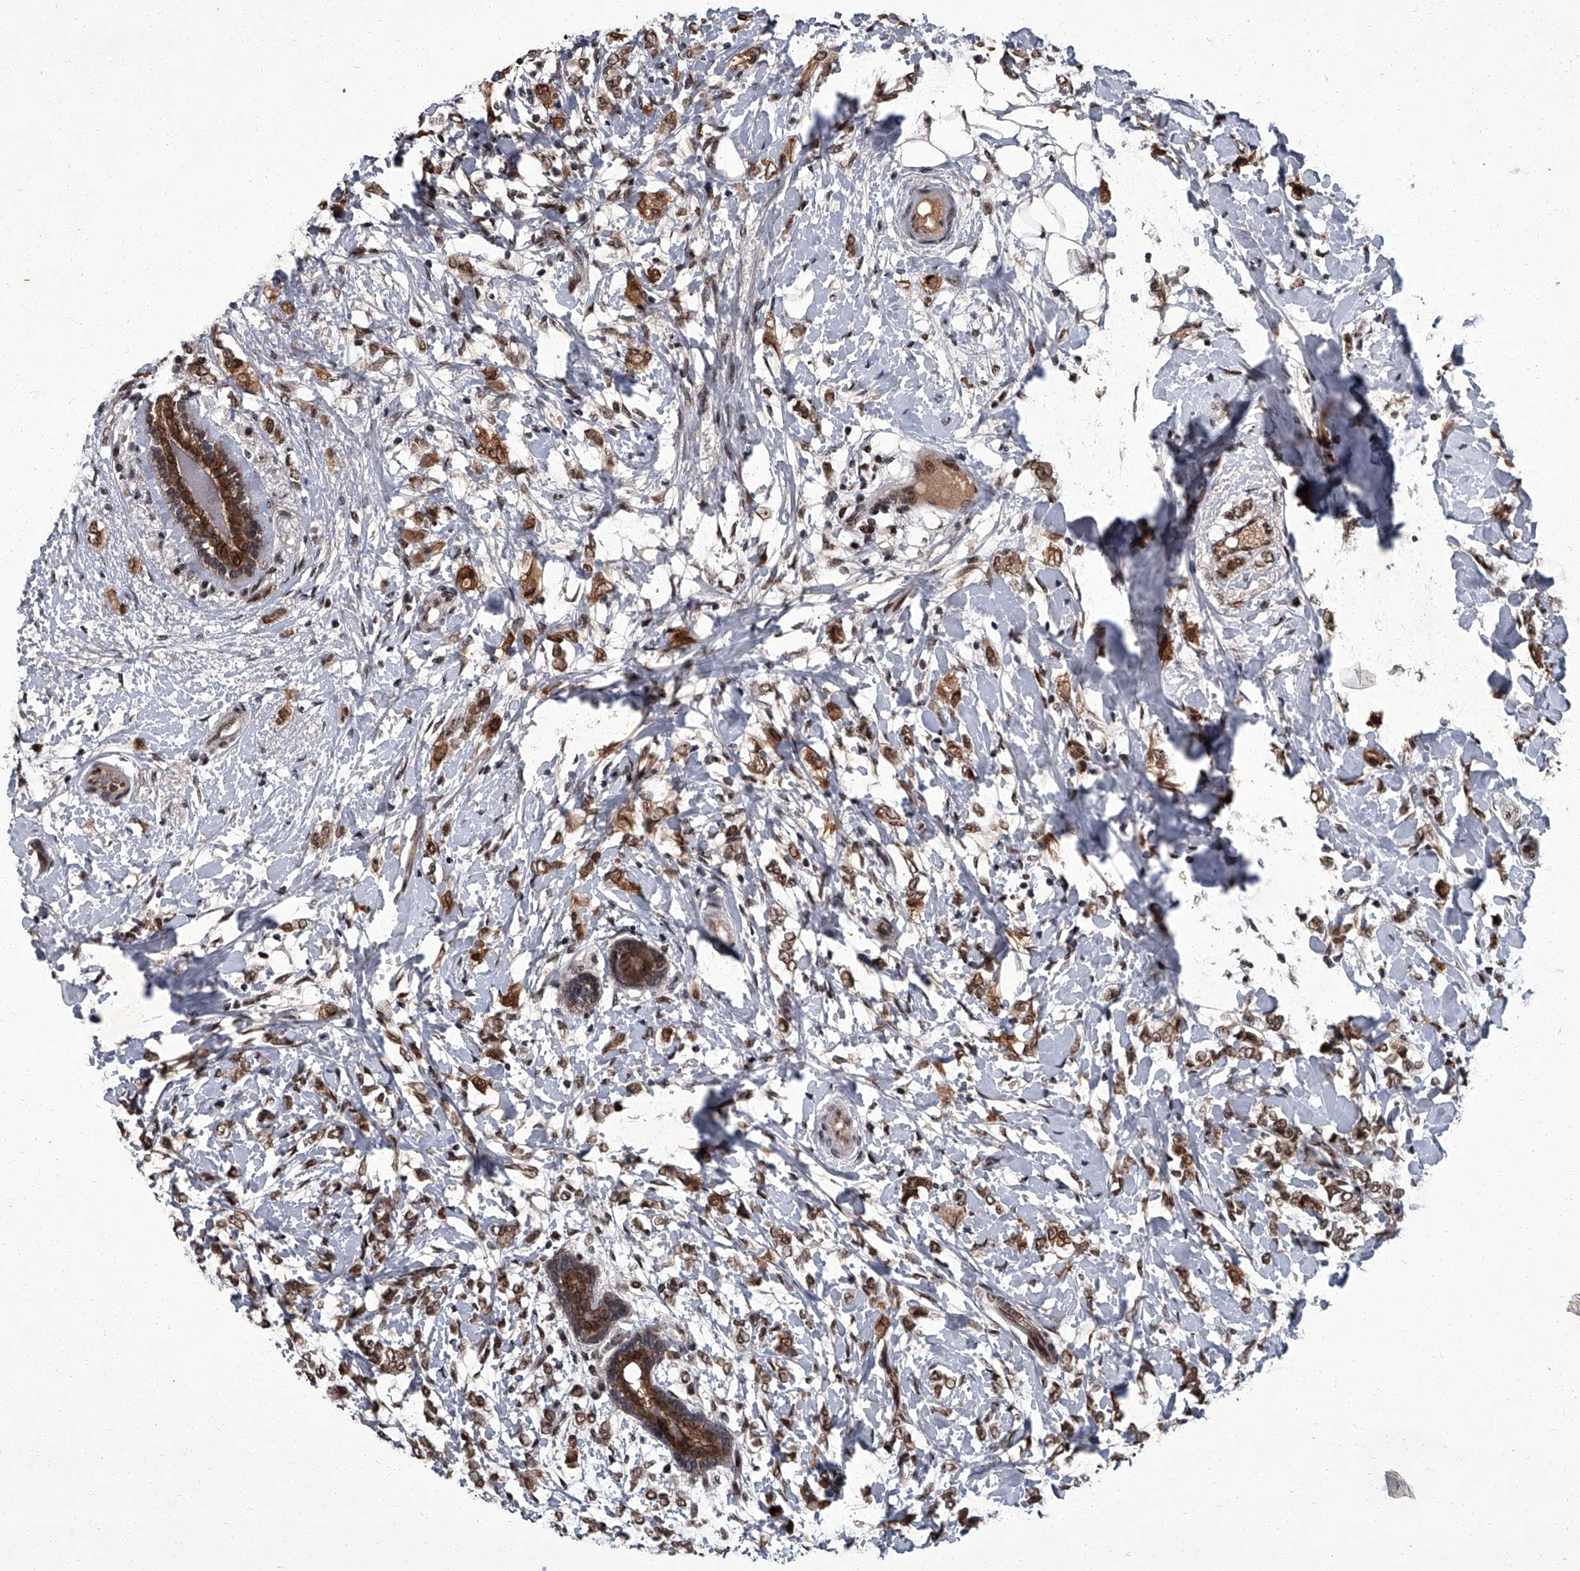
{"staining": {"intensity": "moderate", "quantity": ">75%", "location": "cytoplasmic/membranous,nuclear"}, "tissue": "breast cancer", "cell_type": "Tumor cells", "image_type": "cancer", "snomed": [{"axis": "morphology", "description": "Normal tissue, NOS"}, {"axis": "morphology", "description": "Lobular carcinoma"}, {"axis": "topography", "description": "Breast"}], "caption": "DAB (3,3'-diaminobenzidine) immunohistochemical staining of breast cancer exhibits moderate cytoplasmic/membranous and nuclear protein positivity in approximately >75% of tumor cells.", "gene": "ZNF518B", "patient": {"sex": "female", "age": 47}}